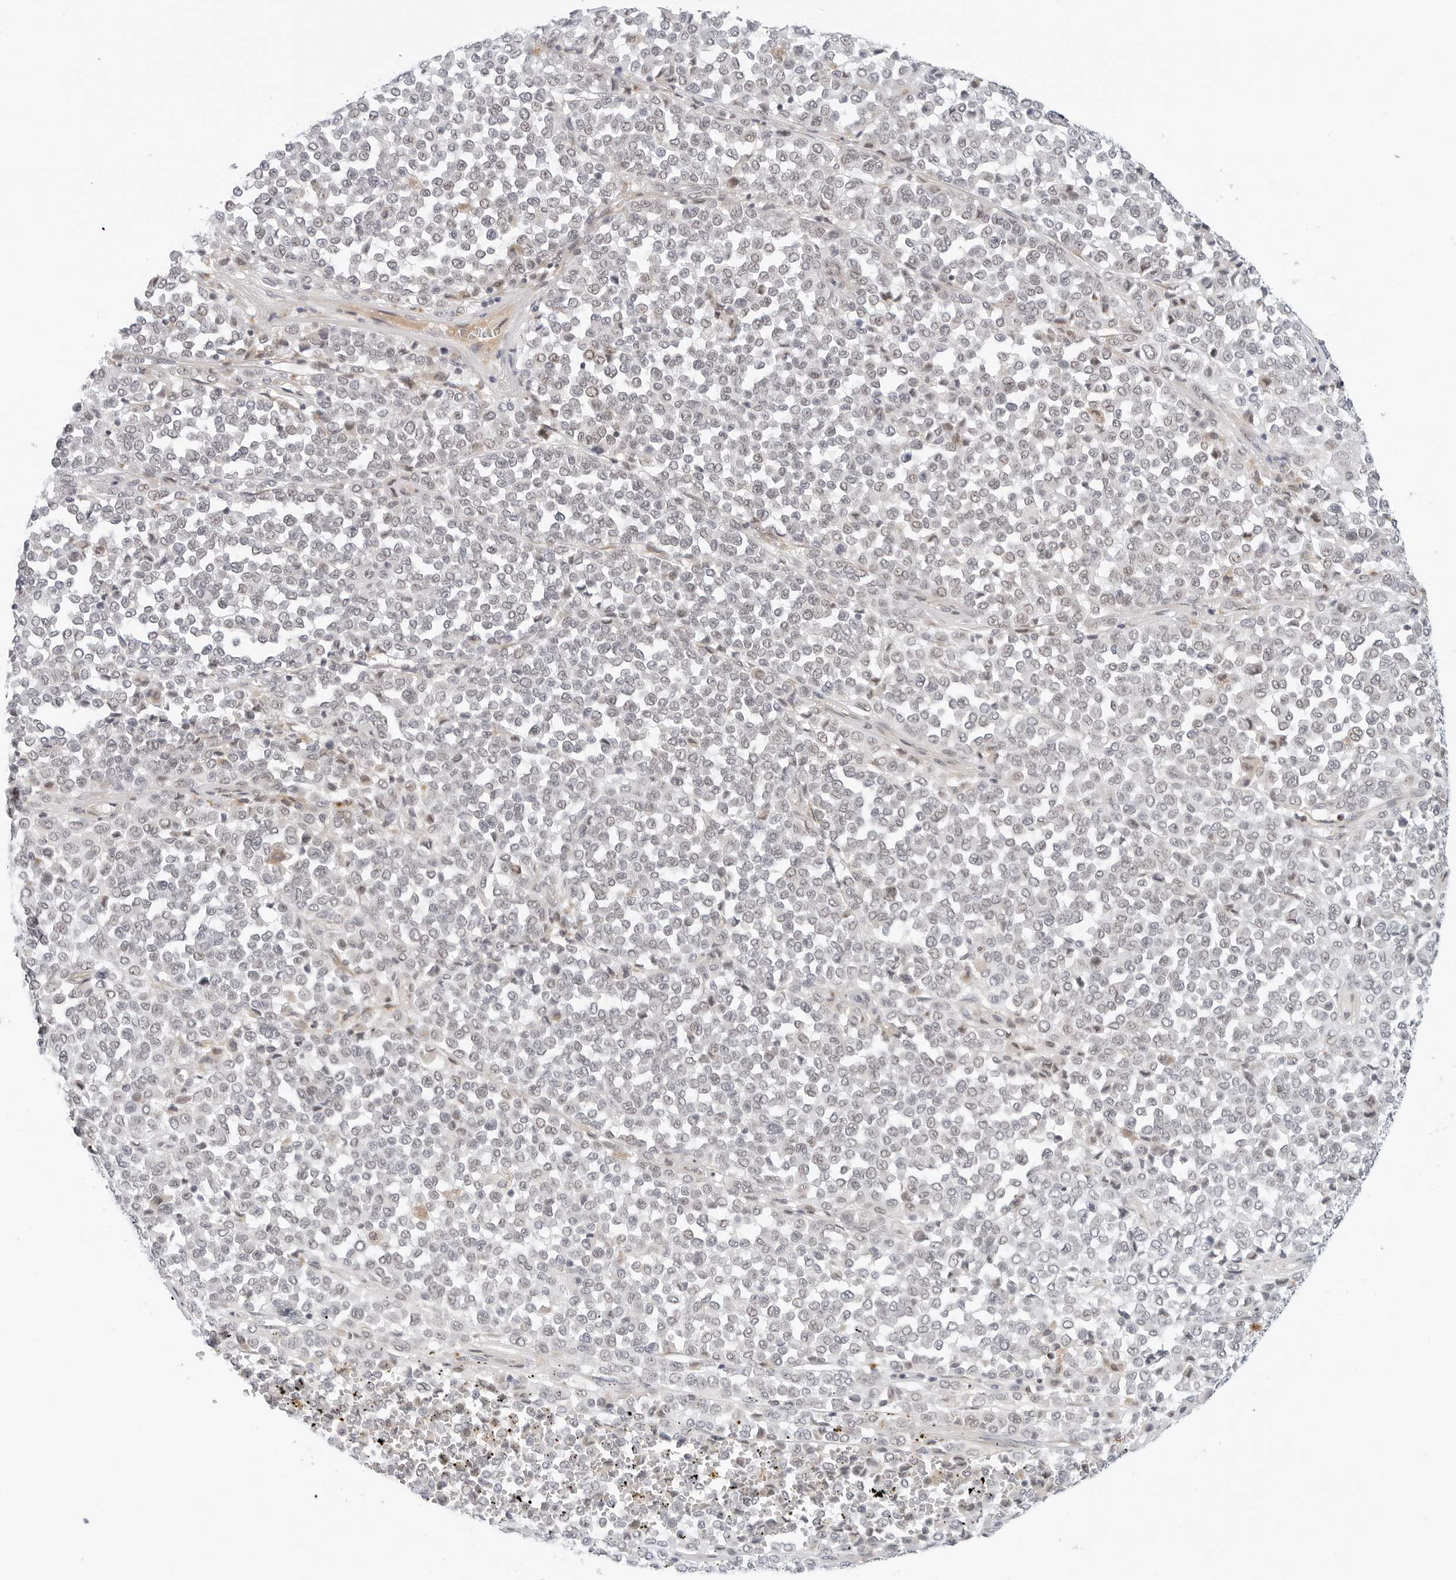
{"staining": {"intensity": "negative", "quantity": "none", "location": "none"}, "tissue": "melanoma", "cell_type": "Tumor cells", "image_type": "cancer", "snomed": [{"axis": "morphology", "description": "Malignant melanoma, Metastatic site"}, {"axis": "topography", "description": "Pancreas"}], "caption": "Malignant melanoma (metastatic site) was stained to show a protein in brown. There is no significant expression in tumor cells.", "gene": "TSEN2", "patient": {"sex": "female", "age": 30}}